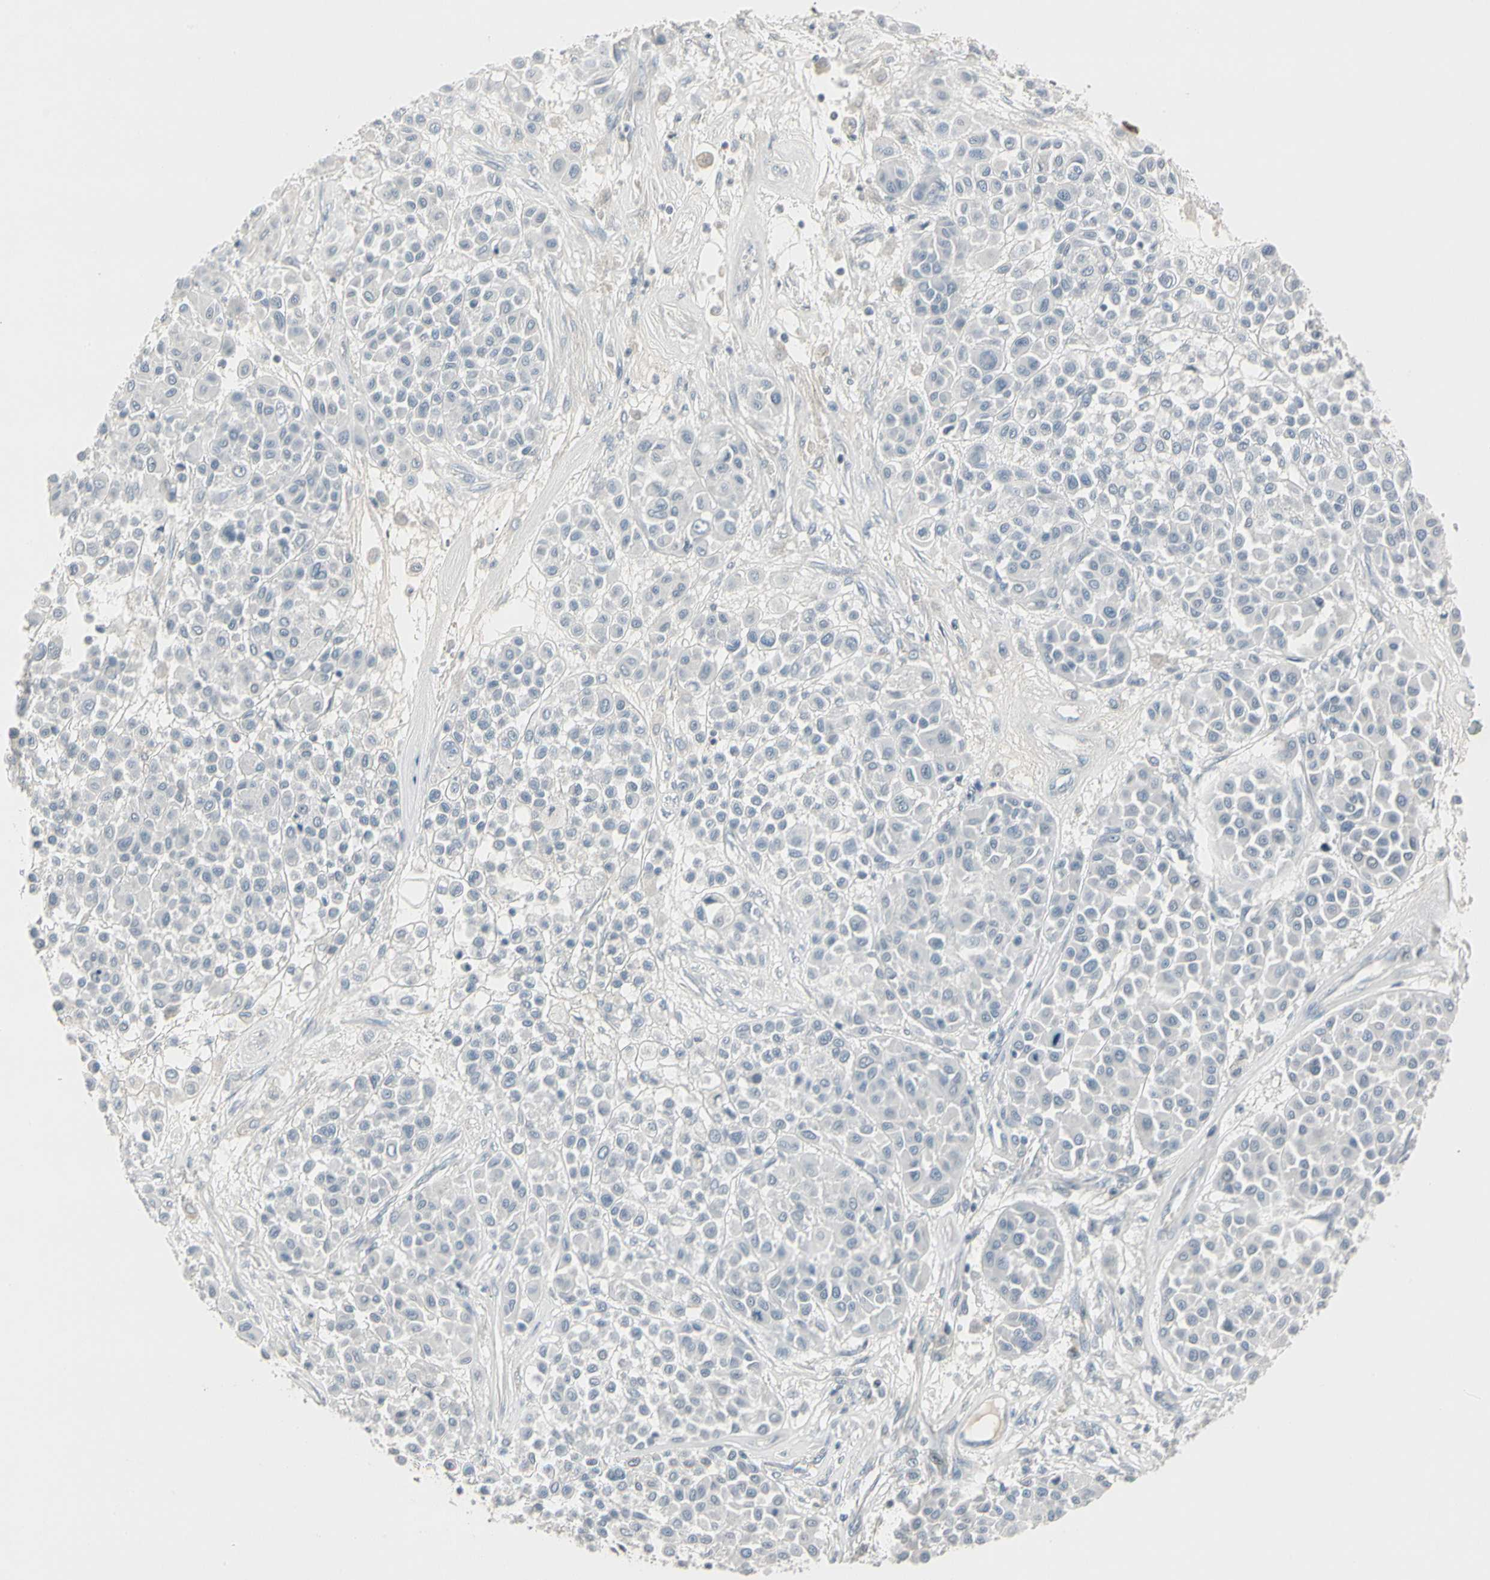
{"staining": {"intensity": "negative", "quantity": "none", "location": "none"}, "tissue": "melanoma", "cell_type": "Tumor cells", "image_type": "cancer", "snomed": [{"axis": "morphology", "description": "Malignant melanoma, Metastatic site"}, {"axis": "topography", "description": "Soft tissue"}], "caption": "Immunohistochemistry (IHC) photomicrograph of melanoma stained for a protein (brown), which displays no staining in tumor cells.", "gene": "DMPK", "patient": {"sex": "male", "age": 41}}